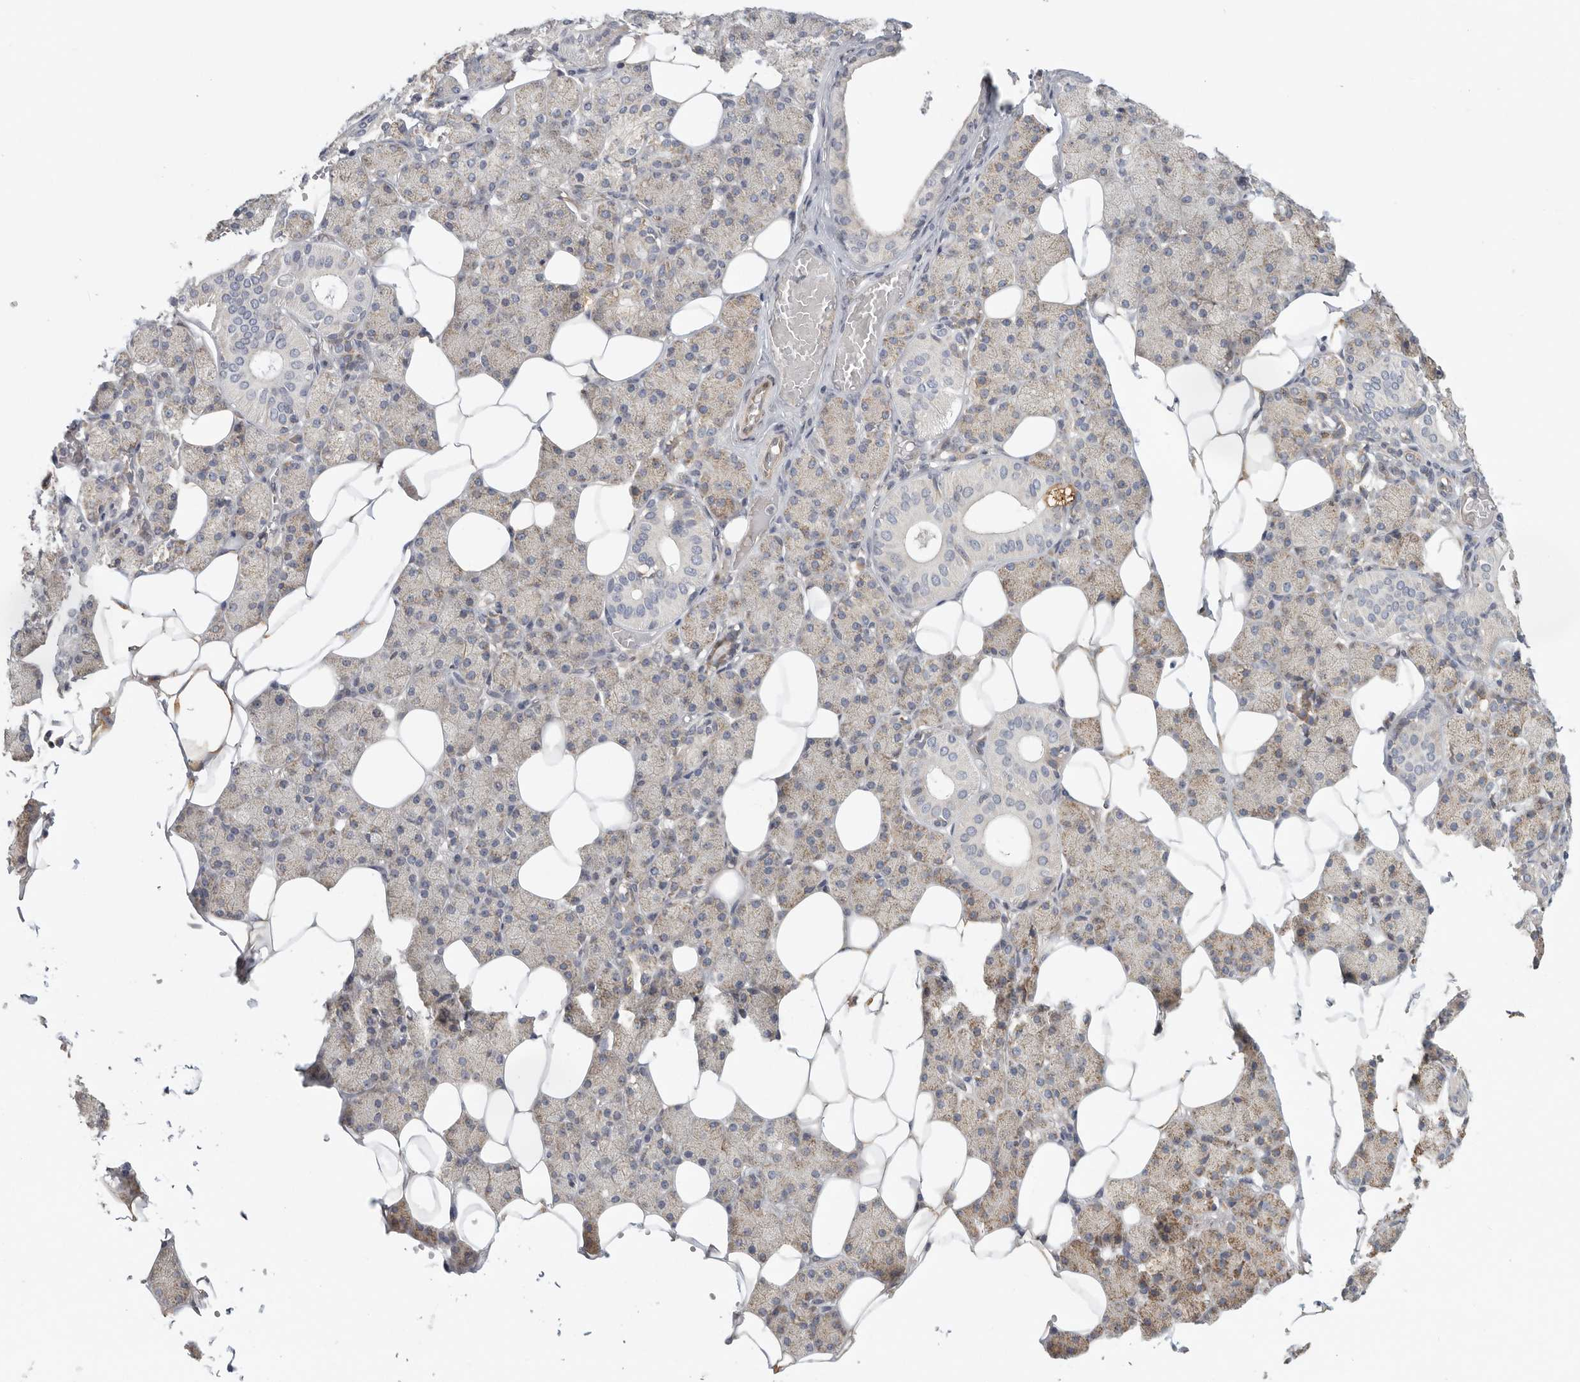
{"staining": {"intensity": "weak", "quantity": "25%-75%", "location": "cytoplasmic/membranous"}, "tissue": "salivary gland", "cell_type": "Glandular cells", "image_type": "normal", "snomed": [{"axis": "morphology", "description": "Normal tissue, NOS"}, {"axis": "topography", "description": "Salivary gland"}], "caption": "Protein staining reveals weak cytoplasmic/membranous expression in about 25%-75% of glandular cells in normal salivary gland.", "gene": "BCAP29", "patient": {"sex": "female", "age": 33}}